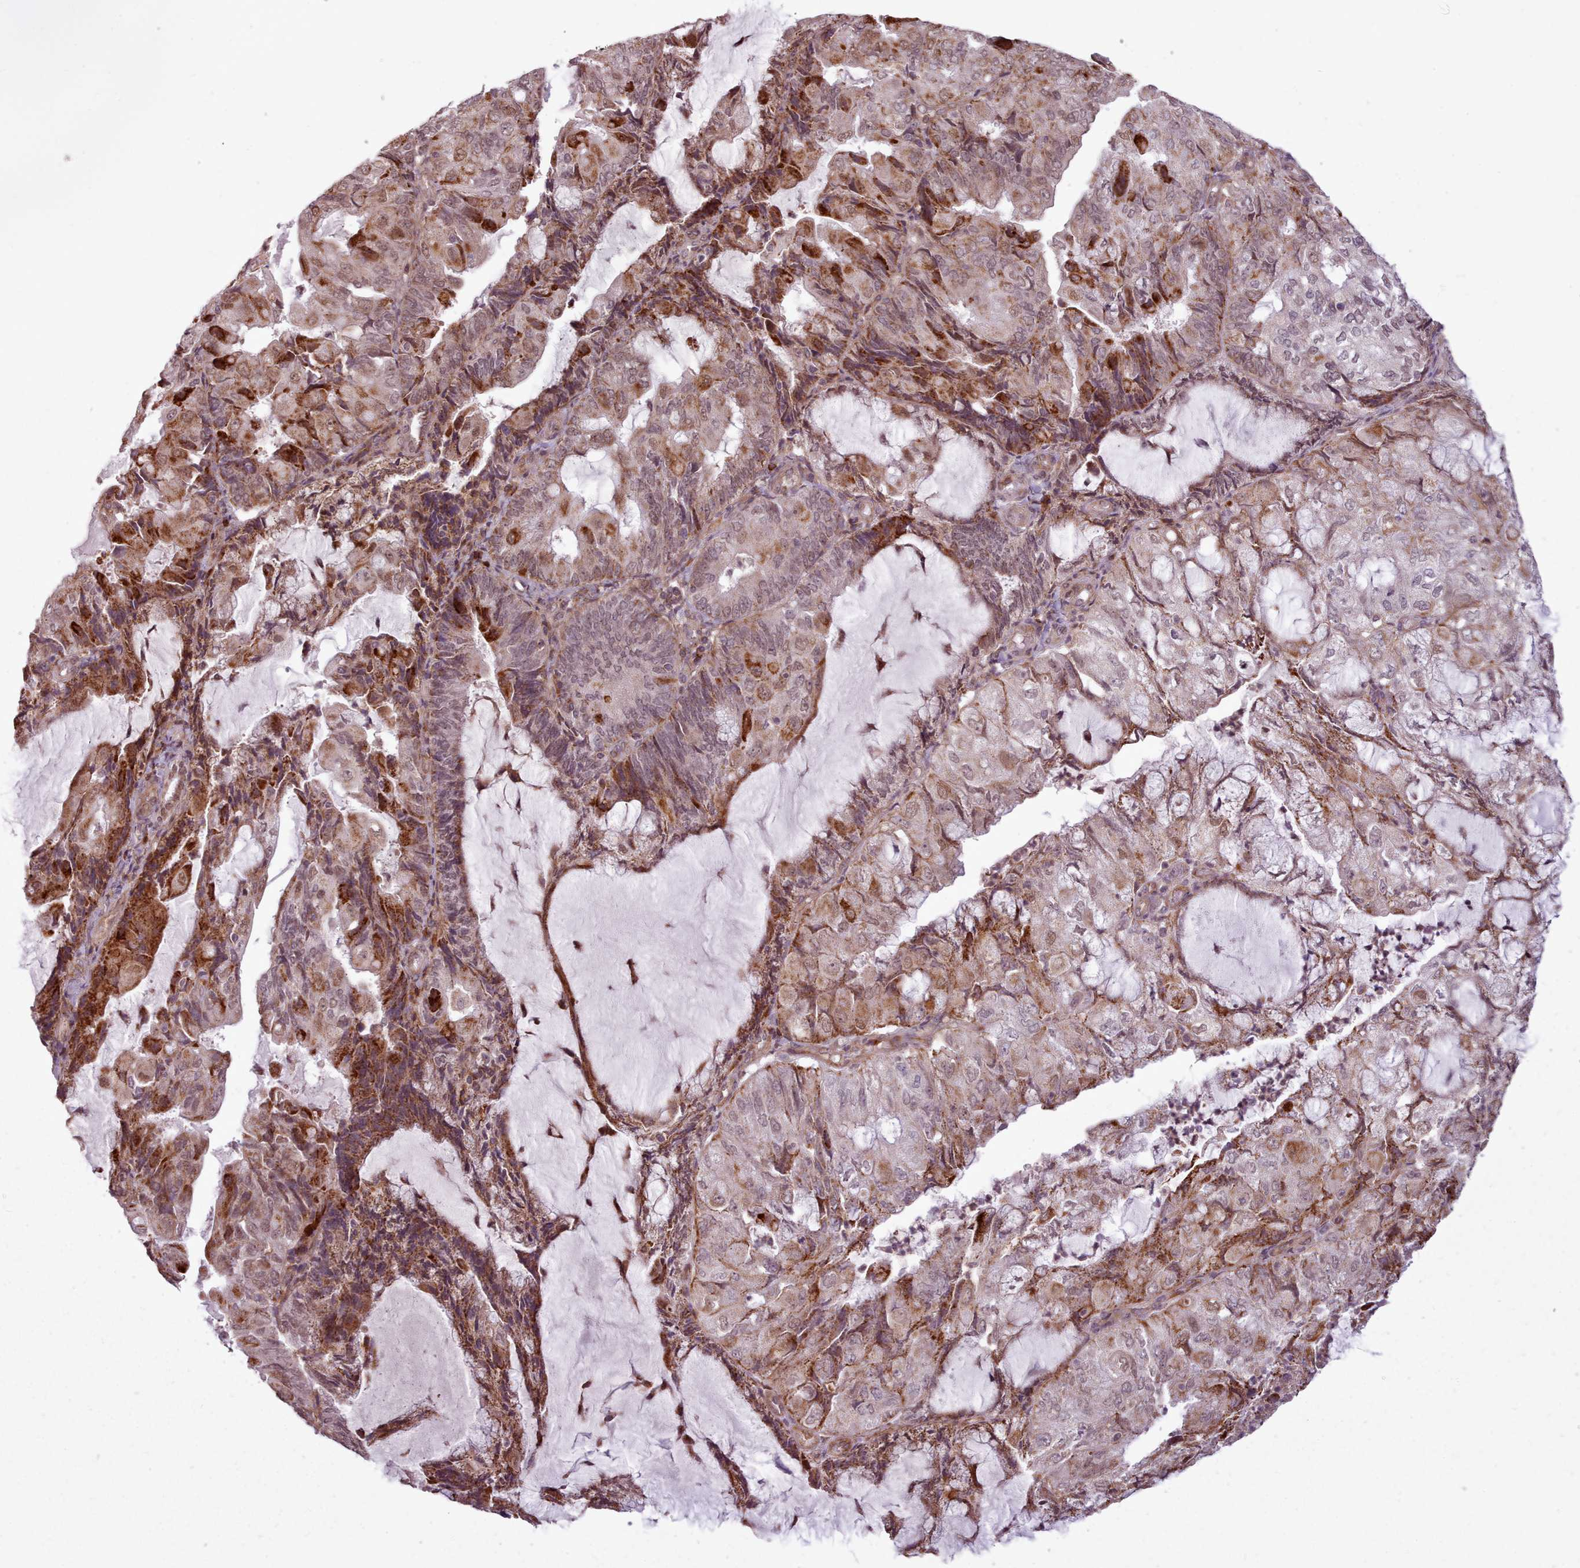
{"staining": {"intensity": "moderate", "quantity": "25%-75%", "location": "cytoplasmic/membranous"}, "tissue": "endometrial cancer", "cell_type": "Tumor cells", "image_type": "cancer", "snomed": [{"axis": "morphology", "description": "Adenocarcinoma, NOS"}, {"axis": "topography", "description": "Endometrium"}], "caption": "Moderate cytoplasmic/membranous positivity is appreciated in about 25%-75% of tumor cells in adenocarcinoma (endometrial).", "gene": "ZMYM4", "patient": {"sex": "female", "age": 81}}